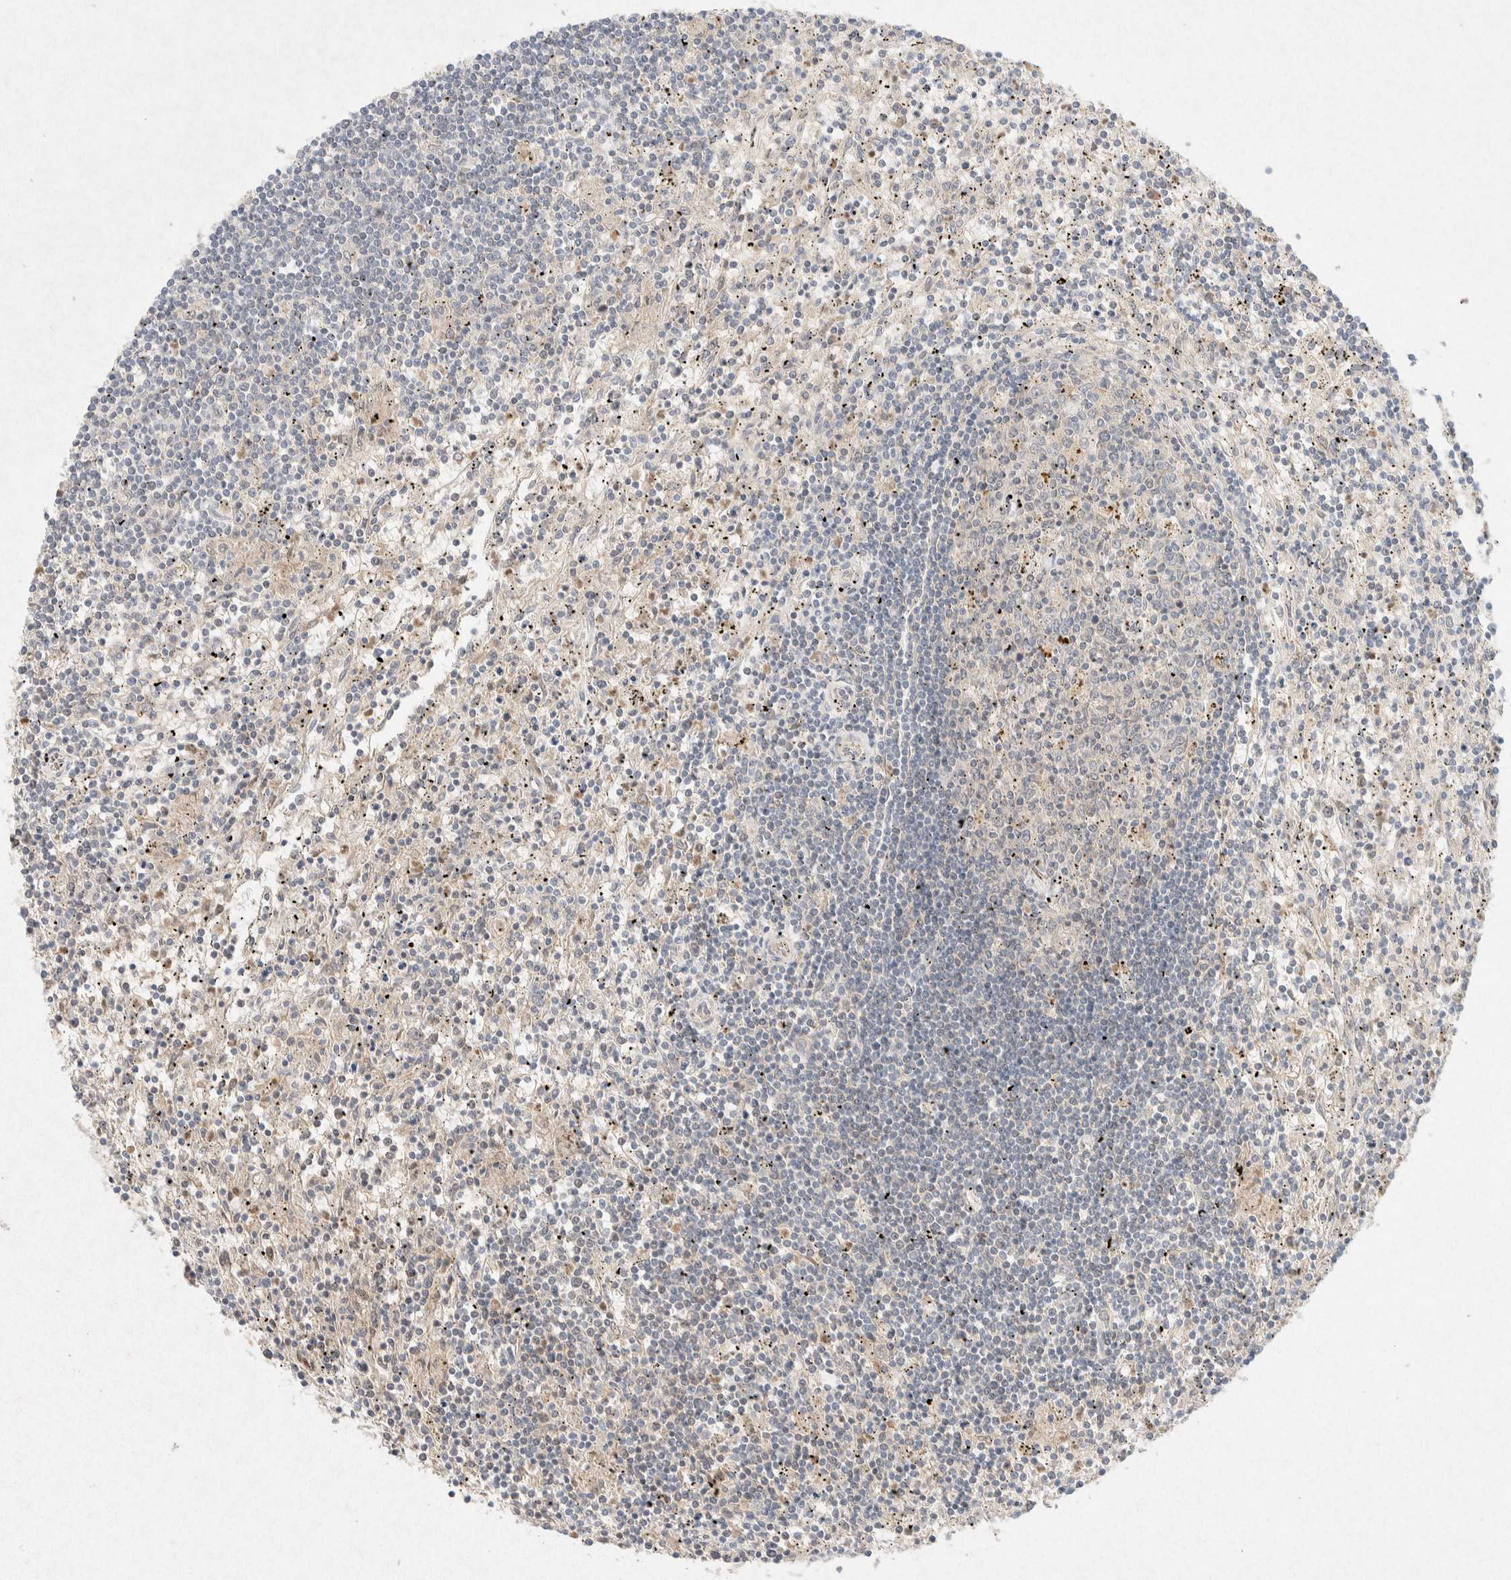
{"staining": {"intensity": "negative", "quantity": "none", "location": "none"}, "tissue": "lymphoma", "cell_type": "Tumor cells", "image_type": "cancer", "snomed": [{"axis": "morphology", "description": "Malignant lymphoma, non-Hodgkin's type, Low grade"}, {"axis": "topography", "description": "Spleen"}], "caption": "Immunohistochemical staining of human low-grade malignant lymphoma, non-Hodgkin's type exhibits no significant staining in tumor cells. (DAB (3,3'-diaminobenzidine) immunohistochemistry with hematoxylin counter stain).", "gene": "GNAI1", "patient": {"sex": "male", "age": 76}}